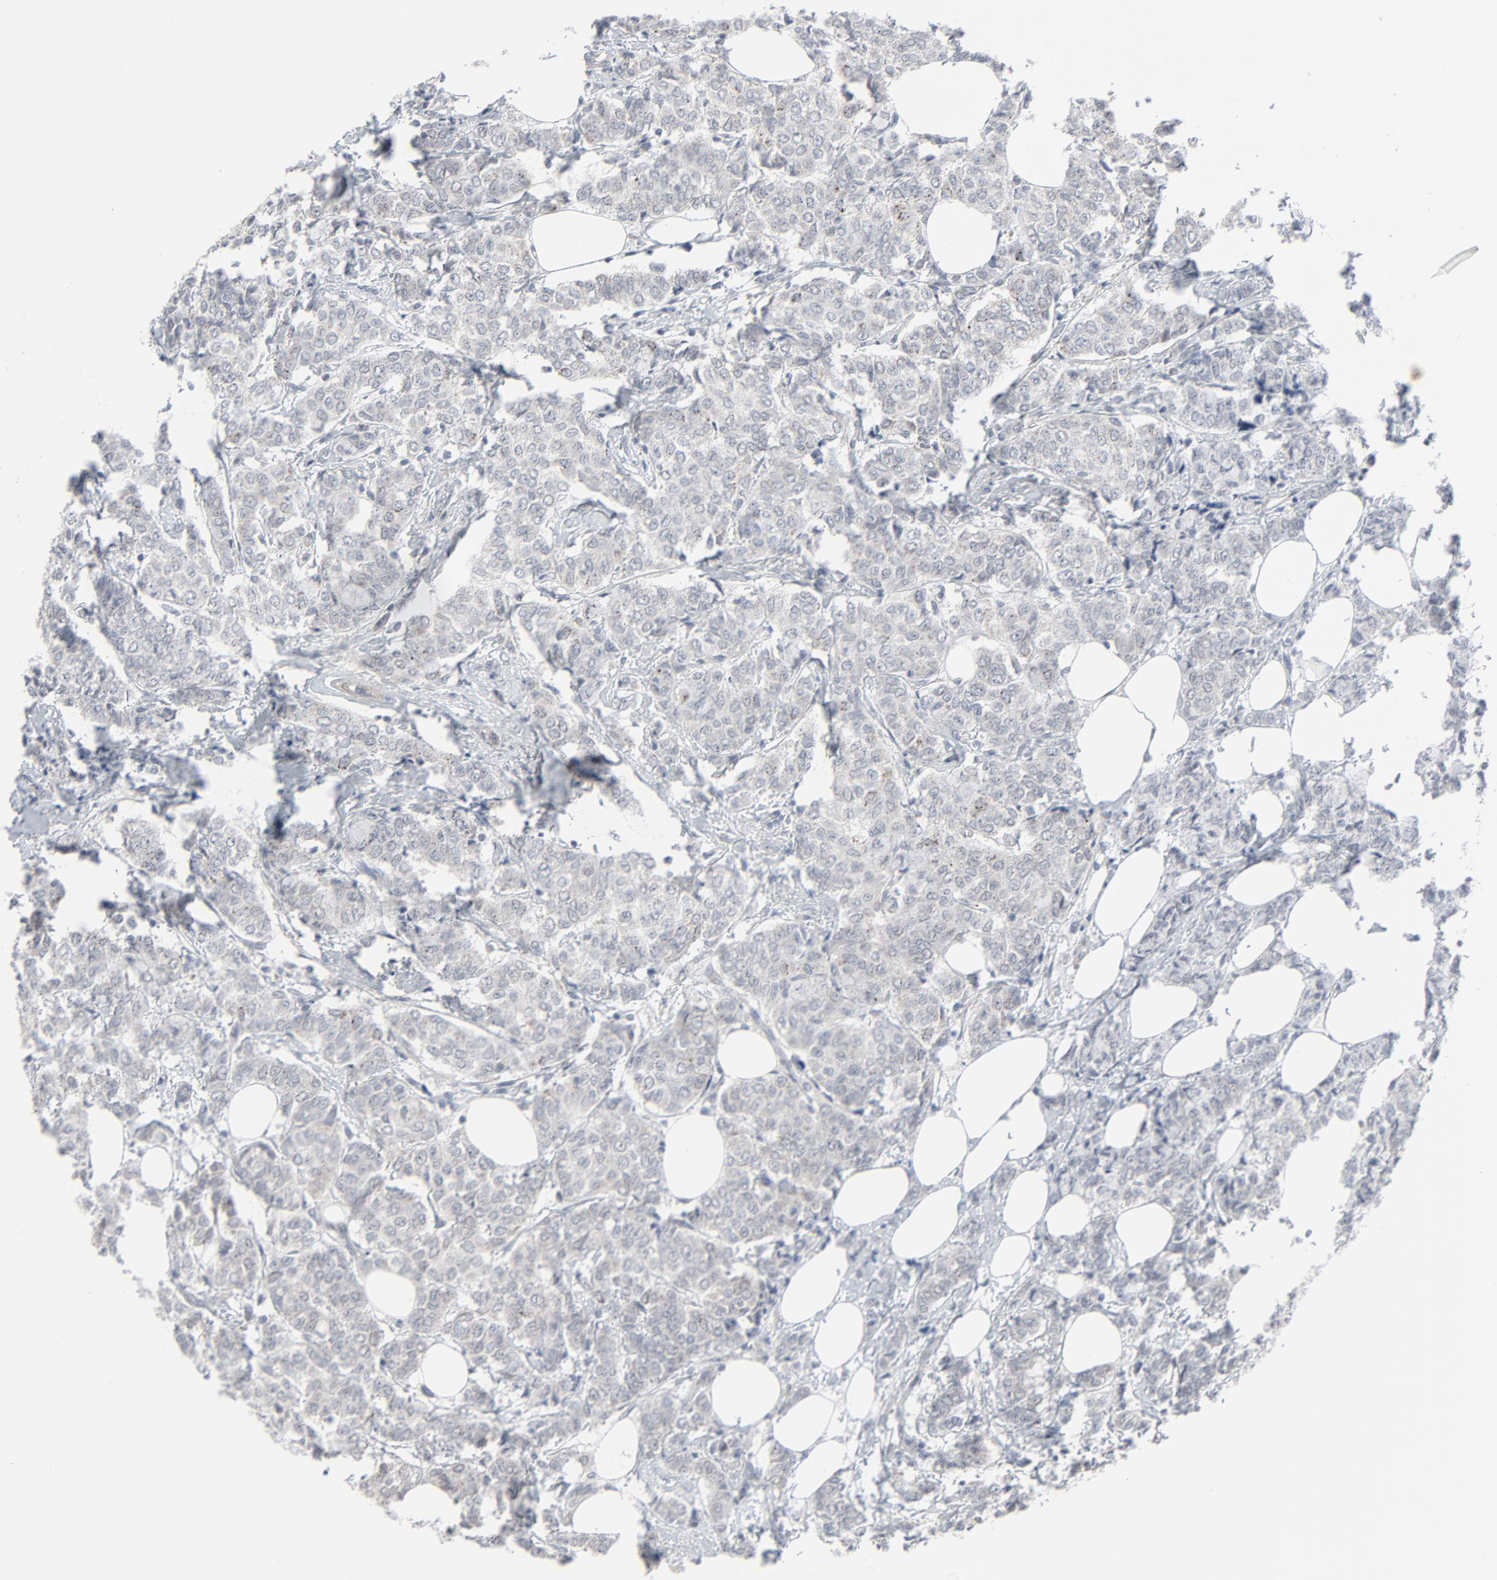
{"staining": {"intensity": "weak", "quantity": "<25%", "location": "cytoplasmic/membranous"}, "tissue": "breast cancer", "cell_type": "Tumor cells", "image_type": "cancer", "snomed": [{"axis": "morphology", "description": "Lobular carcinoma"}, {"axis": "topography", "description": "Breast"}], "caption": "Protein analysis of lobular carcinoma (breast) exhibits no significant positivity in tumor cells.", "gene": "NEUROD1", "patient": {"sex": "female", "age": 60}}